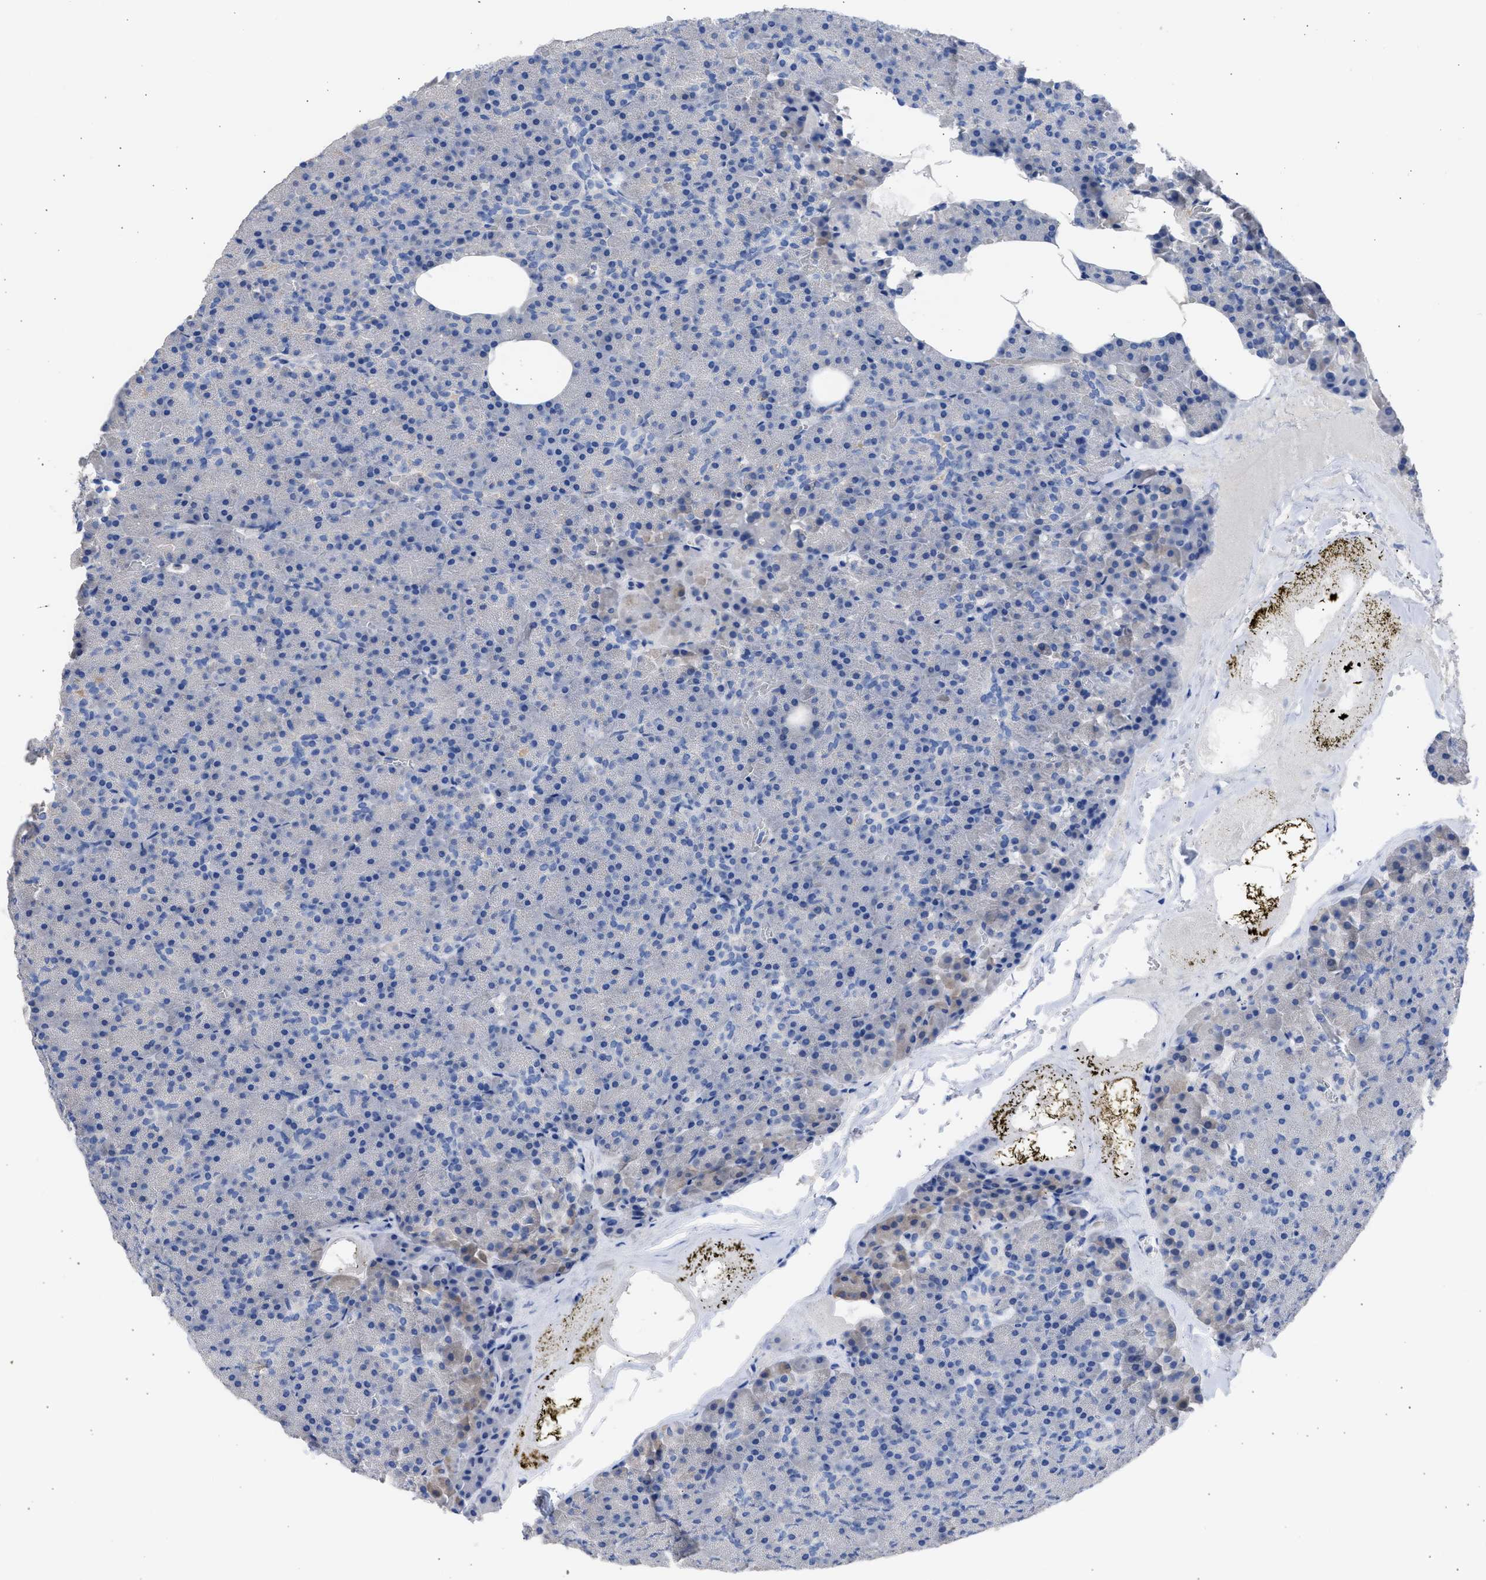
{"staining": {"intensity": "negative", "quantity": "none", "location": "none"}, "tissue": "pancreas", "cell_type": "Exocrine glandular cells", "image_type": "normal", "snomed": [{"axis": "morphology", "description": "Normal tissue, NOS"}, {"axis": "morphology", "description": "Carcinoid, malignant, NOS"}, {"axis": "topography", "description": "Pancreas"}], "caption": "The immunohistochemistry micrograph has no significant staining in exocrine glandular cells of pancreas.", "gene": "RSPH1", "patient": {"sex": "female", "age": 35}}